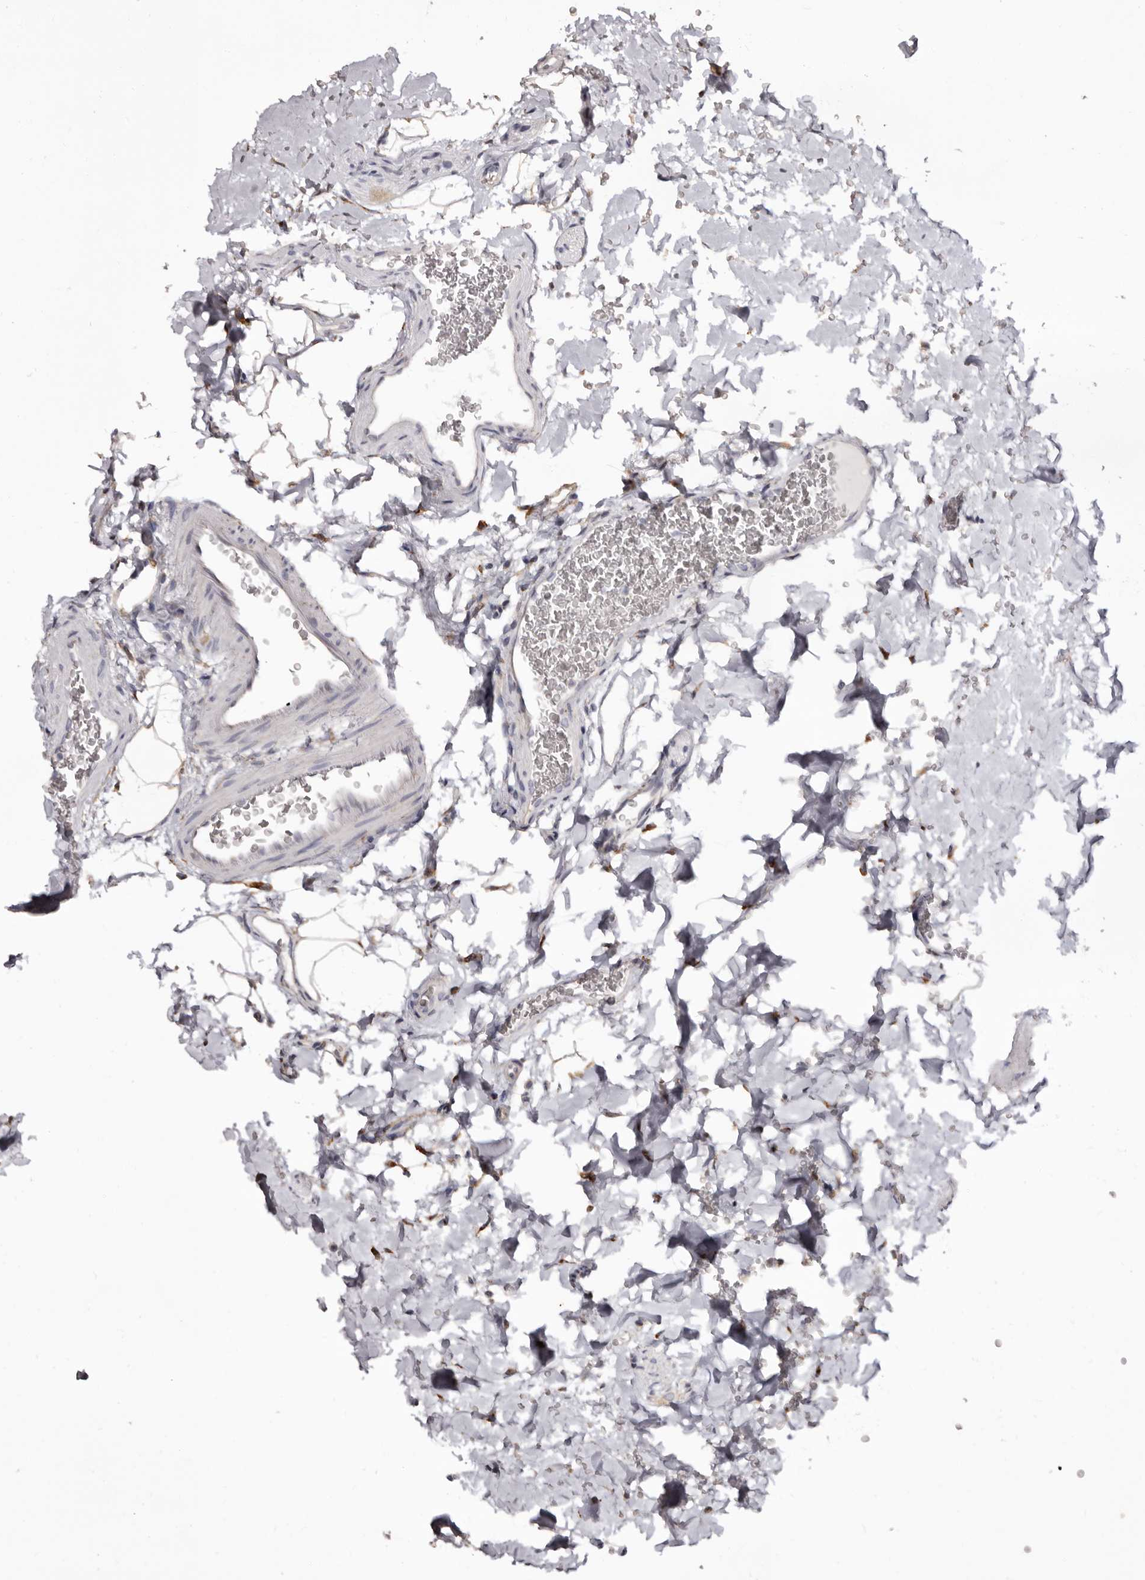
{"staining": {"intensity": "negative", "quantity": "none", "location": "none"}, "tissue": "colon", "cell_type": "Endothelial cells", "image_type": "normal", "snomed": [{"axis": "morphology", "description": "Normal tissue, NOS"}, {"axis": "topography", "description": "Colon"}], "caption": "IHC of normal human colon demonstrates no positivity in endothelial cells.", "gene": "PIGX", "patient": {"sex": "female", "age": 62}}